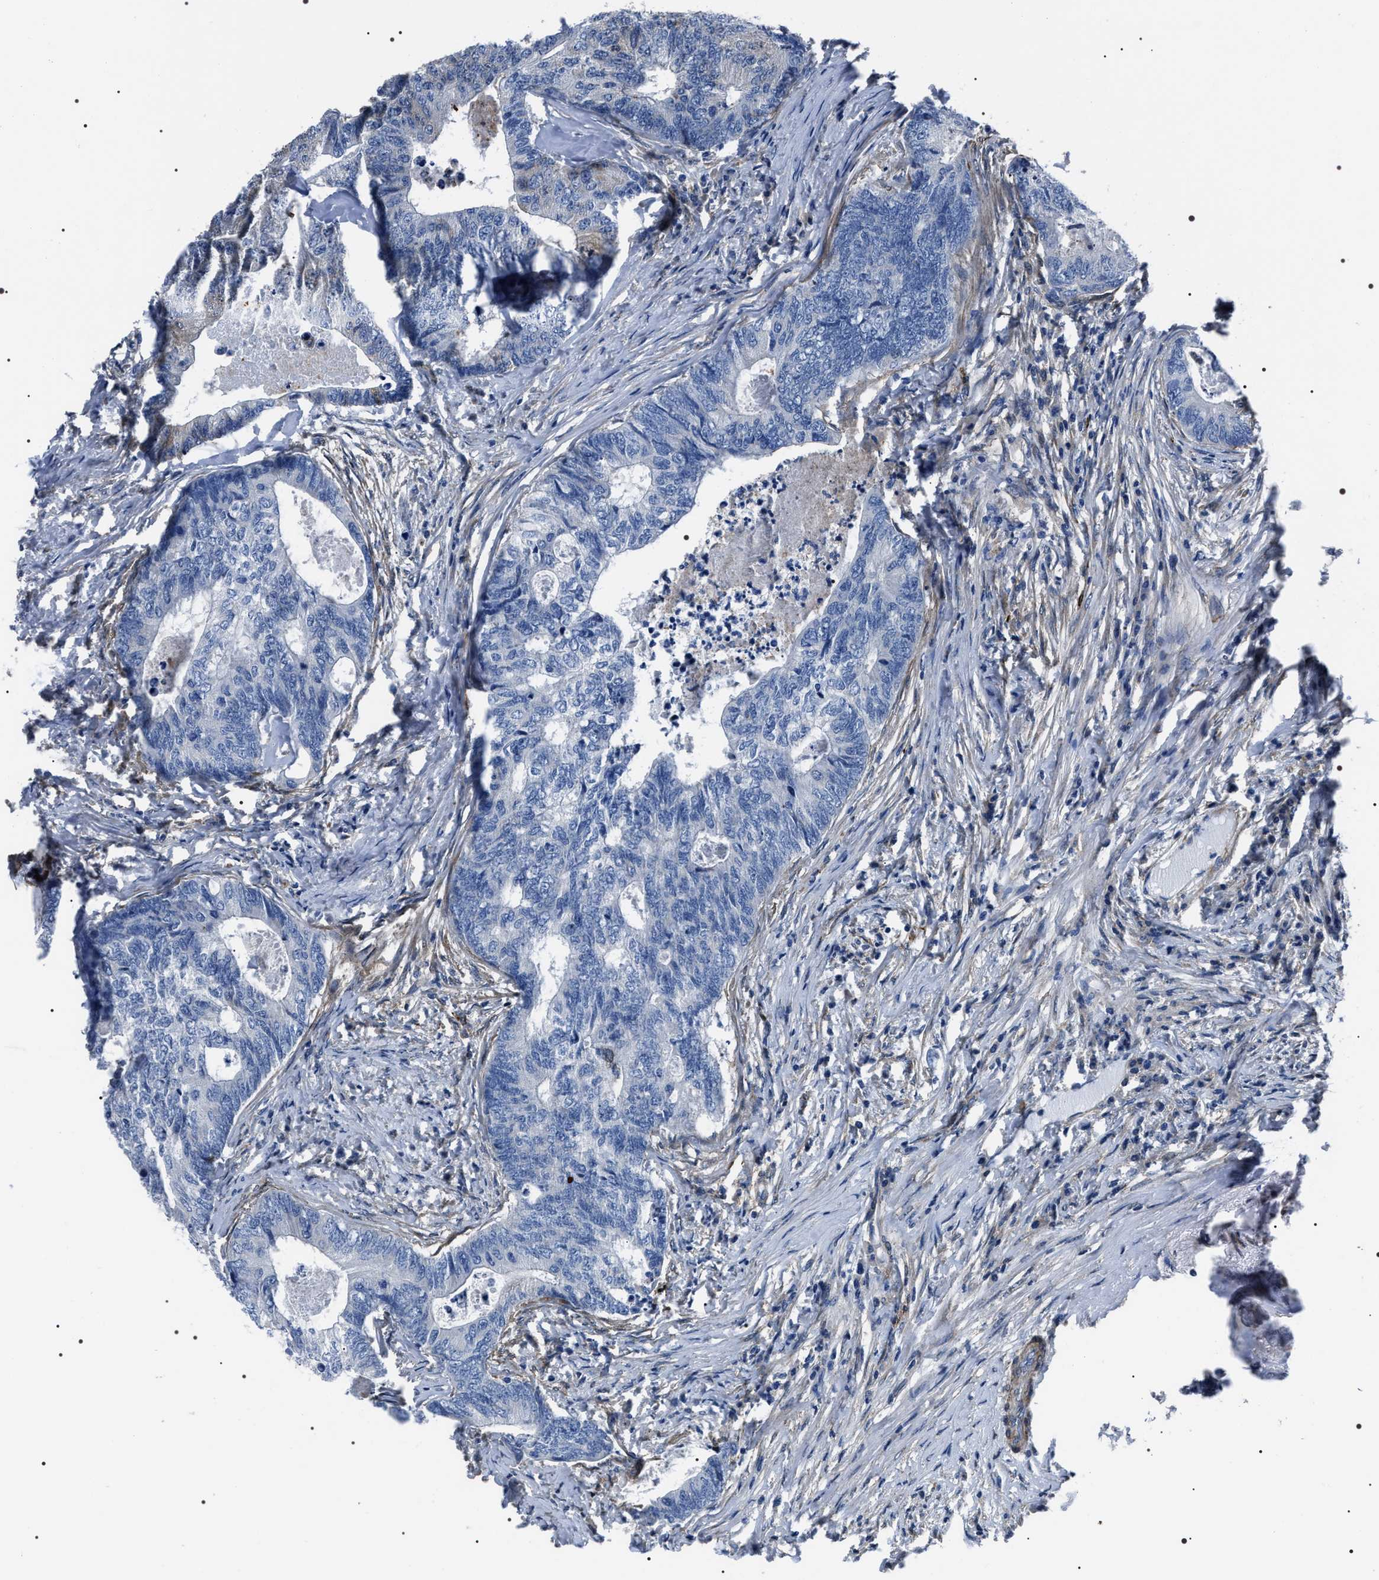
{"staining": {"intensity": "negative", "quantity": "none", "location": "none"}, "tissue": "colorectal cancer", "cell_type": "Tumor cells", "image_type": "cancer", "snomed": [{"axis": "morphology", "description": "Adenocarcinoma, NOS"}, {"axis": "topography", "description": "Colon"}], "caption": "Immunohistochemistry (IHC) image of neoplastic tissue: colorectal cancer stained with DAB (3,3'-diaminobenzidine) shows no significant protein staining in tumor cells. The staining was performed using DAB (3,3'-diaminobenzidine) to visualize the protein expression in brown, while the nuclei were stained in blue with hematoxylin (Magnification: 20x).", "gene": "BAG2", "patient": {"sex": "female", "age": 67}}